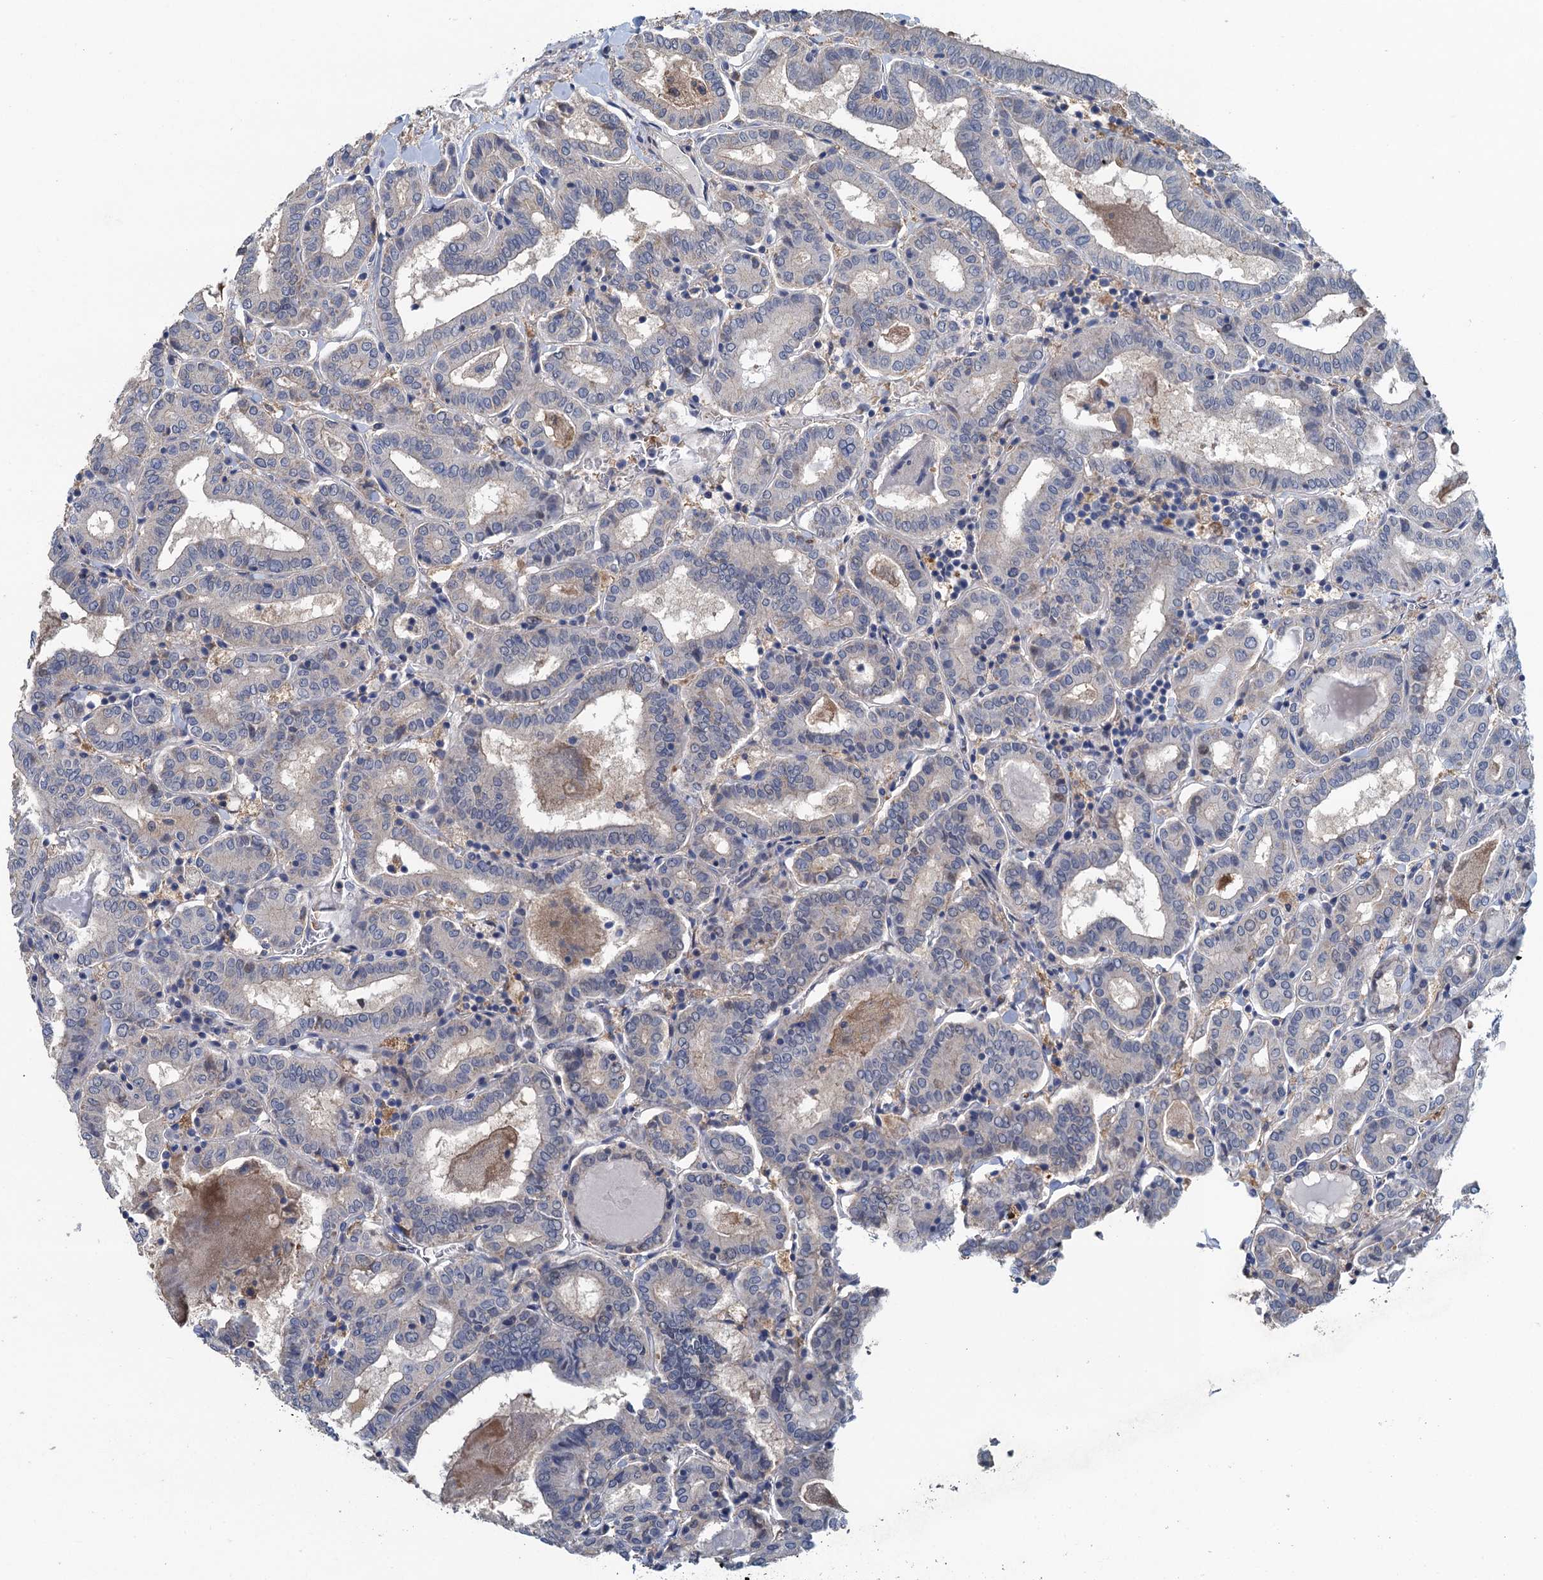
{"staining": {"intensity": "negative", "quantity": "none", "location": "none"}, "tissue": "thyroid cancer", "cell_type": "Tumor cells", "image_type": "cancer", "snomed": [{"axis": "morphology", "description": "Papillary adenocarcinoma, NOS"}, {"axis": "topography", "description": "Thyroid gland"}], "caption": "Immunohistochemical staining of human papillary adenocarcinoma (thyroid) exhibits no significant positivity in tumor cells. (IHC, brightfield microscopy, high magnification).", "gene": "RSAD2", "patient": {"sex": "female", "age": 72}}